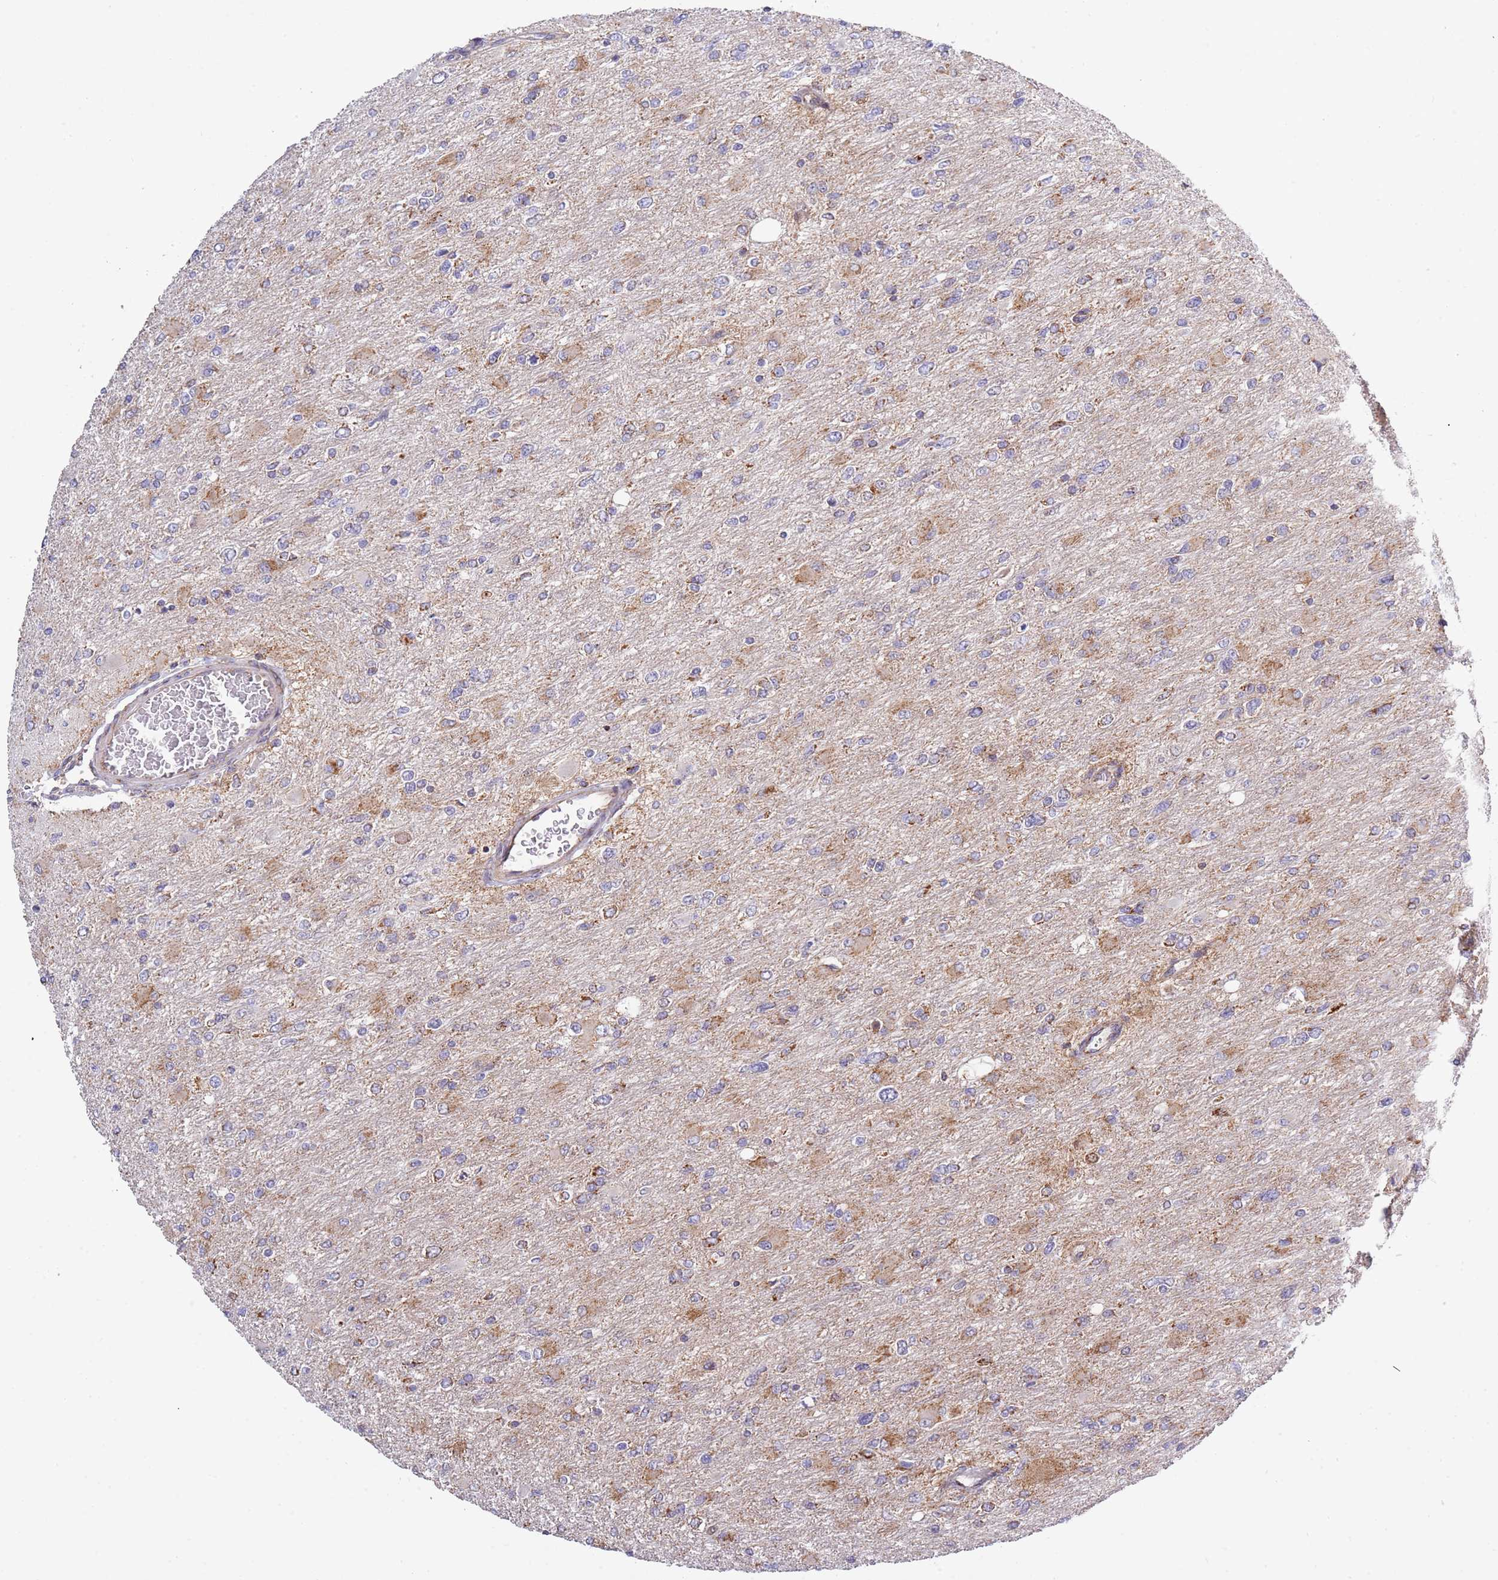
{"staining": {"intensity": "moderate", "quantity": "<25%", "location": "cytoplasmic/membranous"}, "tissue": "glioma", "cell_type": "Tumor cells", "image_type": "cancer", "snomed": [{"axis": "morphology", "description": "Glioma, malignant, High grade"}, {"axis": "topography", "description": "Cerebral cortex"}], "caption": "Malignant high-grade glioma stained with immunohistochemistry demonstrates moderate cytoplasmic/membranous positivity in about <25% of tumor cells.", "gene": "IRS4", "patient": {"sex": "female", "age": 36}}